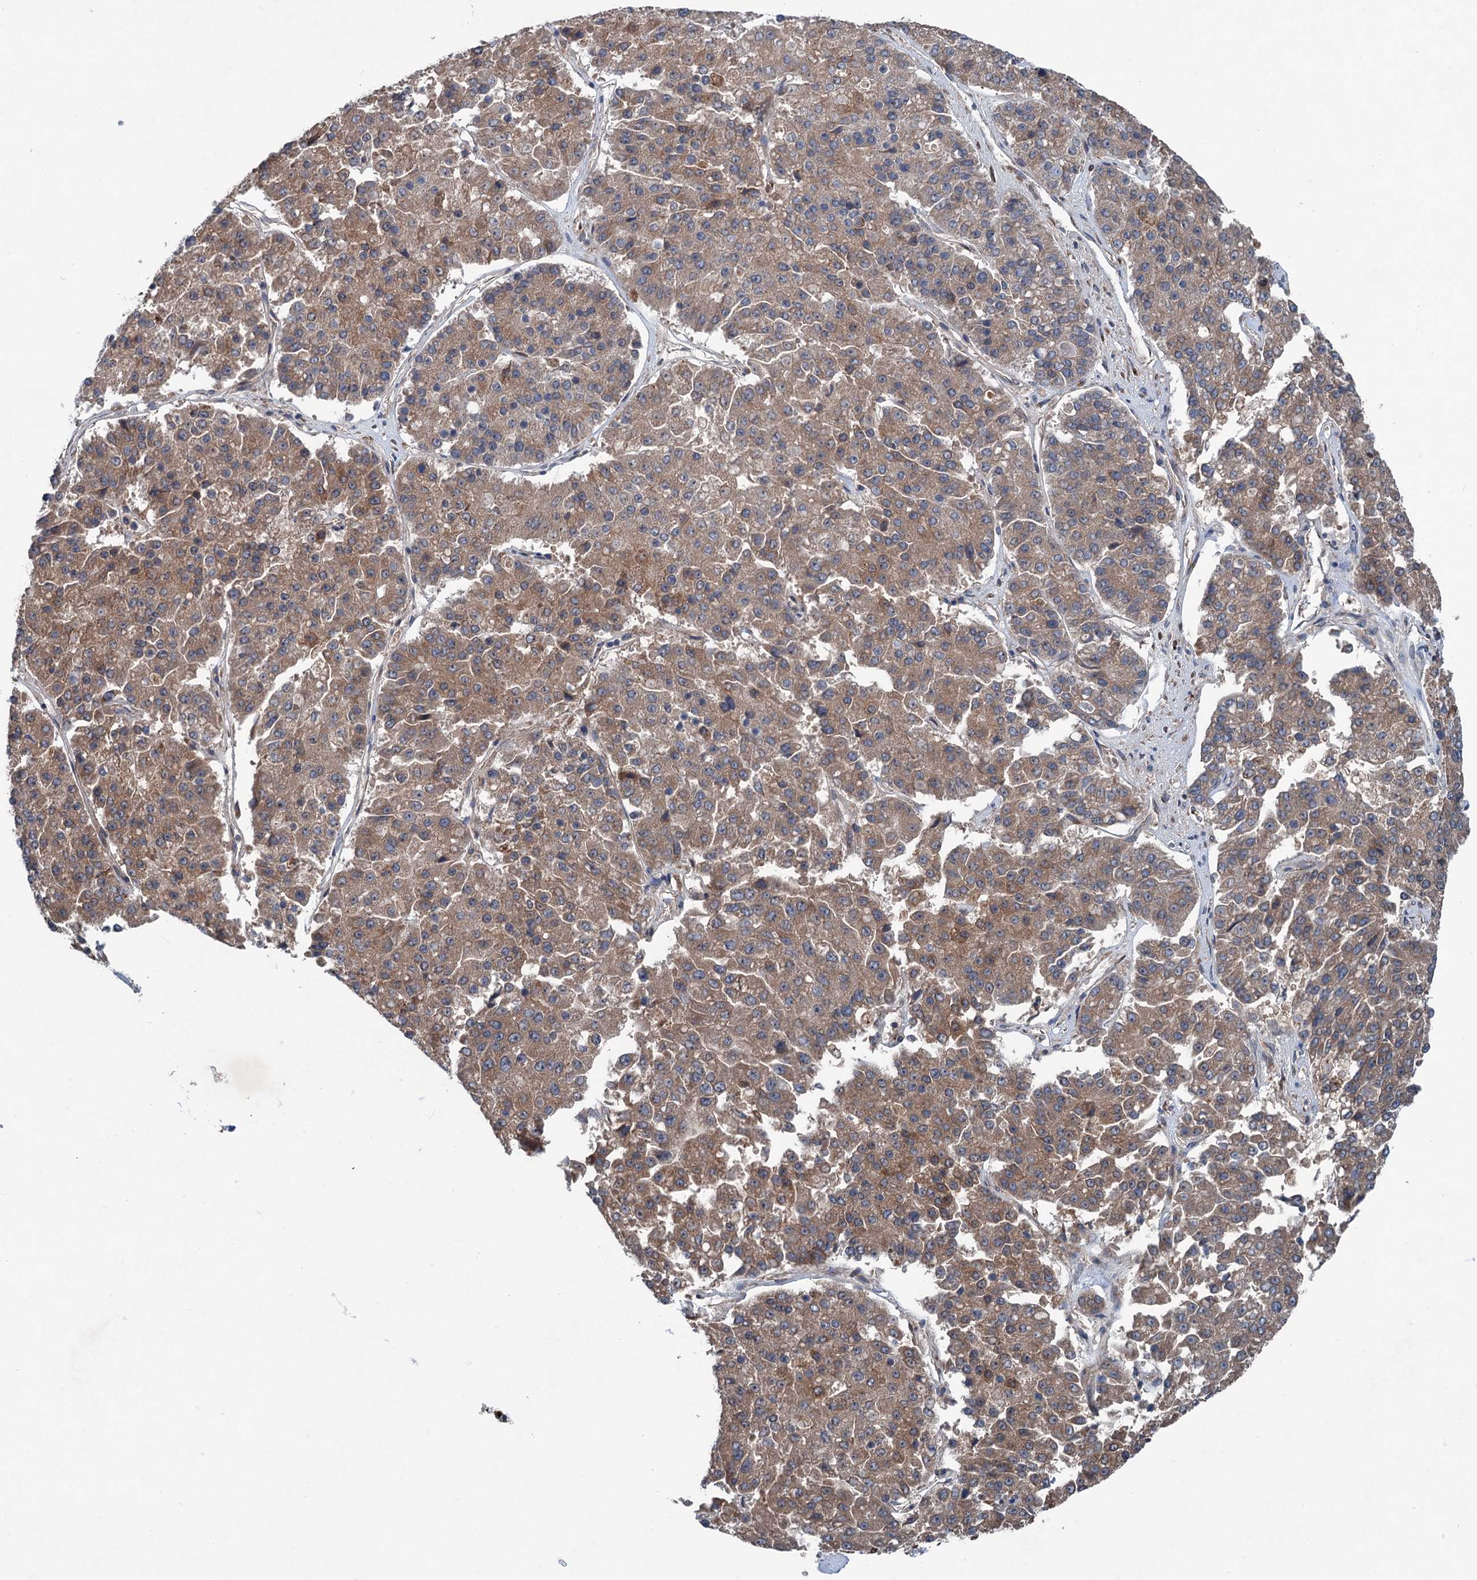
{"staining": {"intensity": "moderate", "quantity": ">75%", "location": "cytoplasmic/membranous"}, "tissue": "pancreatic cancer", "cell_type": "Tumor cells", "image_type": "cancer", "snomed": [{"axis": "morphology", "description": "Adenocarcinoma, NOS"}, {"axis": "topography", "description": "Pancreas"}], "caption": "A histopathology image of human pancreatic cancer (adenocarcinoma) stained for a protein reveals moderate cytoplasmic/membranous brown staining in tumor cells. The staining is performed using DAB (3,3'-diaminobenzidine) brown chromogen to label protein expression. The nuclei are counter-stained blue using hematoxylin.", "gene": "CALCOCO1", "patient": {"sex": "male", "age": 50}}